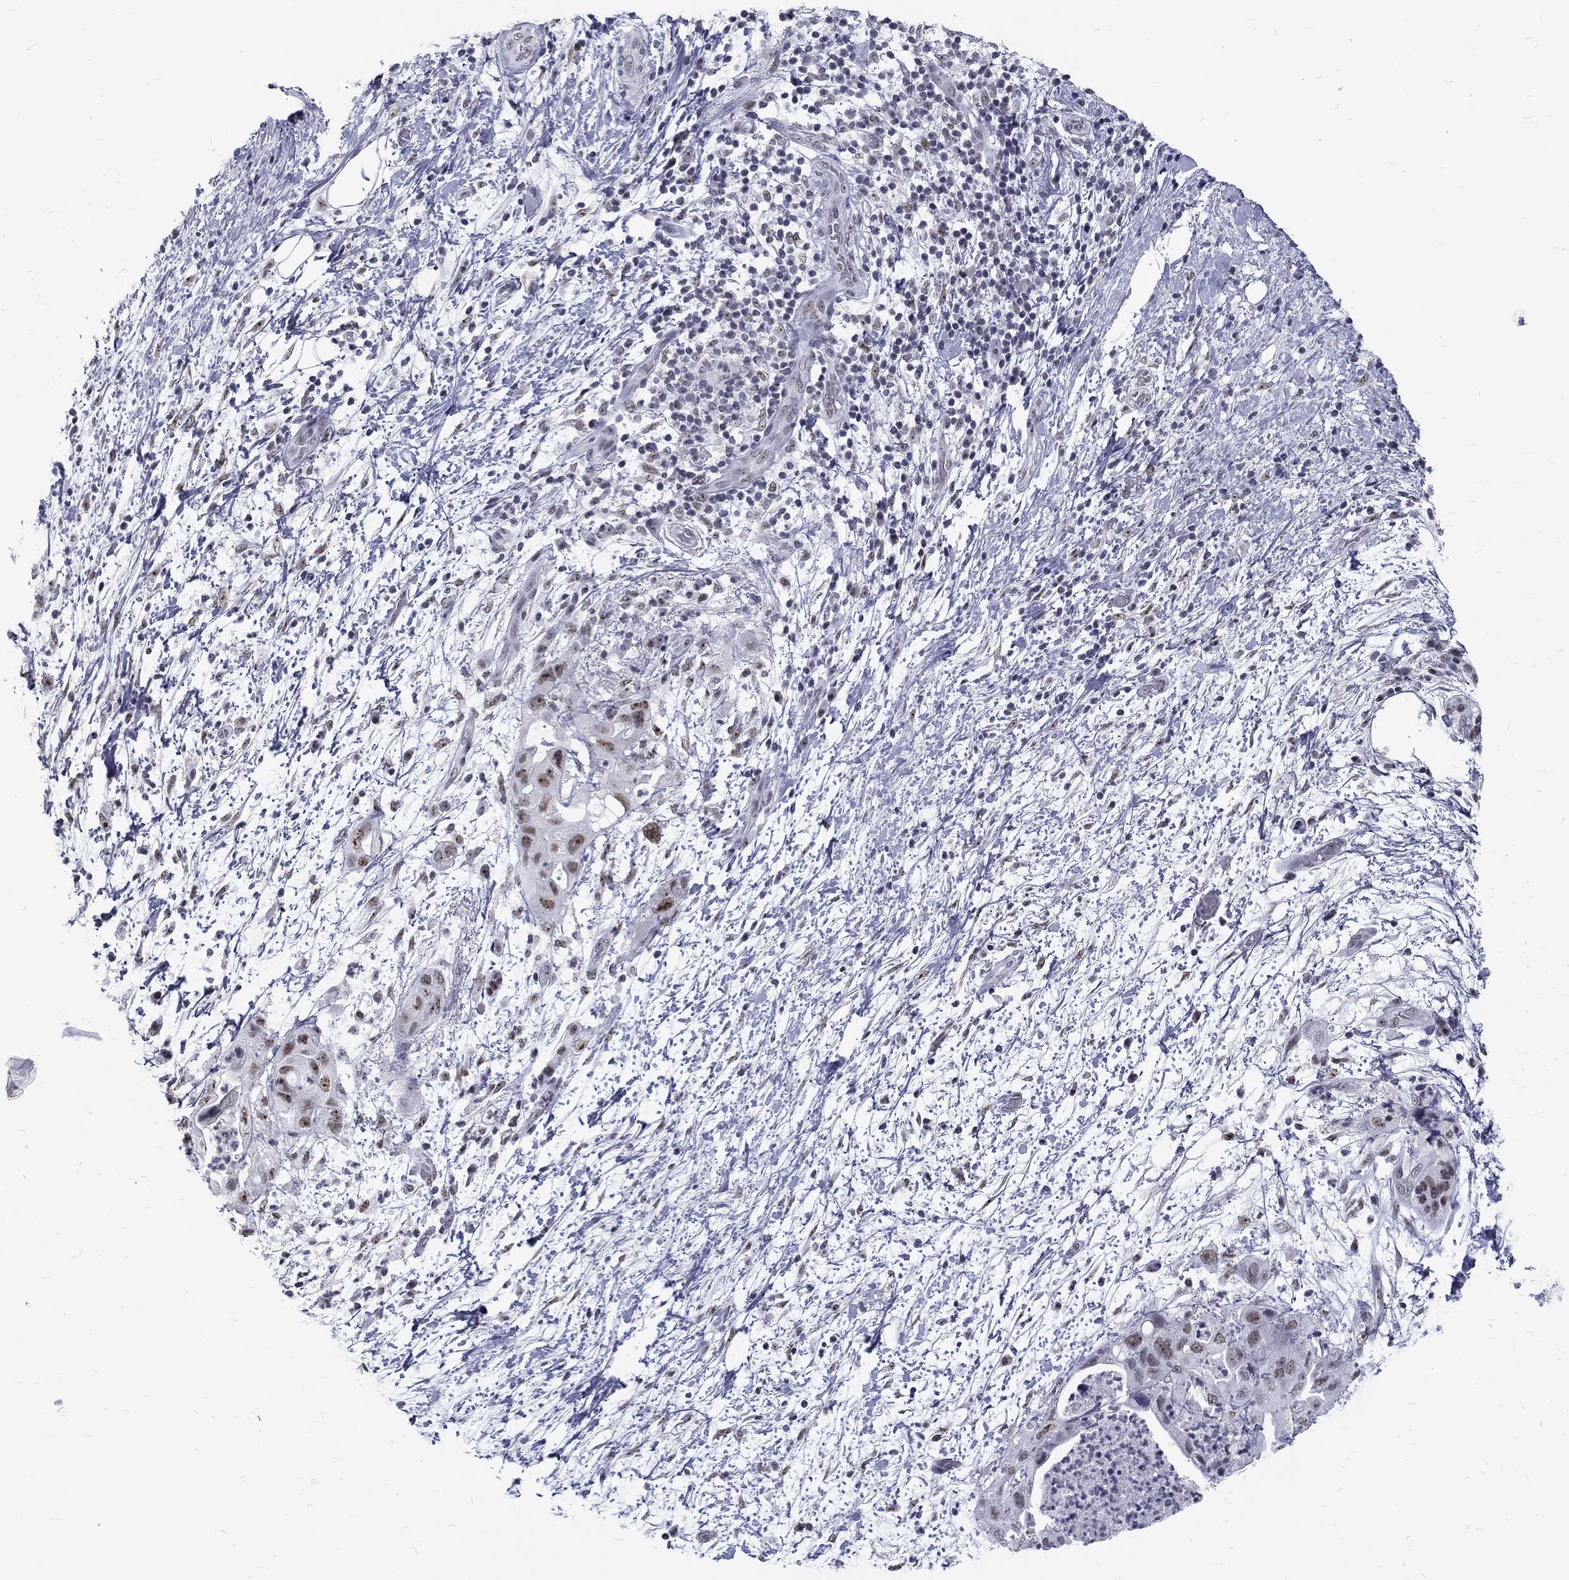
{"staining": {"intensity": "weak", "quantity": "25%-75%", "location": "nuclear"}, "tissue": "pancreatic cancer", "cell_type": "Tumor cells", "image_type": "cancer", "snomed": [{"axis": "morphology", "description": "Adenocarcinoma, NOS"}, {"axis": "topography", "description": "Pancreas"}], "caption": "The immunohistochemical stain shows weak nuclear positivity in tumor cells of pancreatic cancer (adenocarcinoma) tissue.", "gene": "SNORC", "patient": {"sex": "female", "age": 72}}